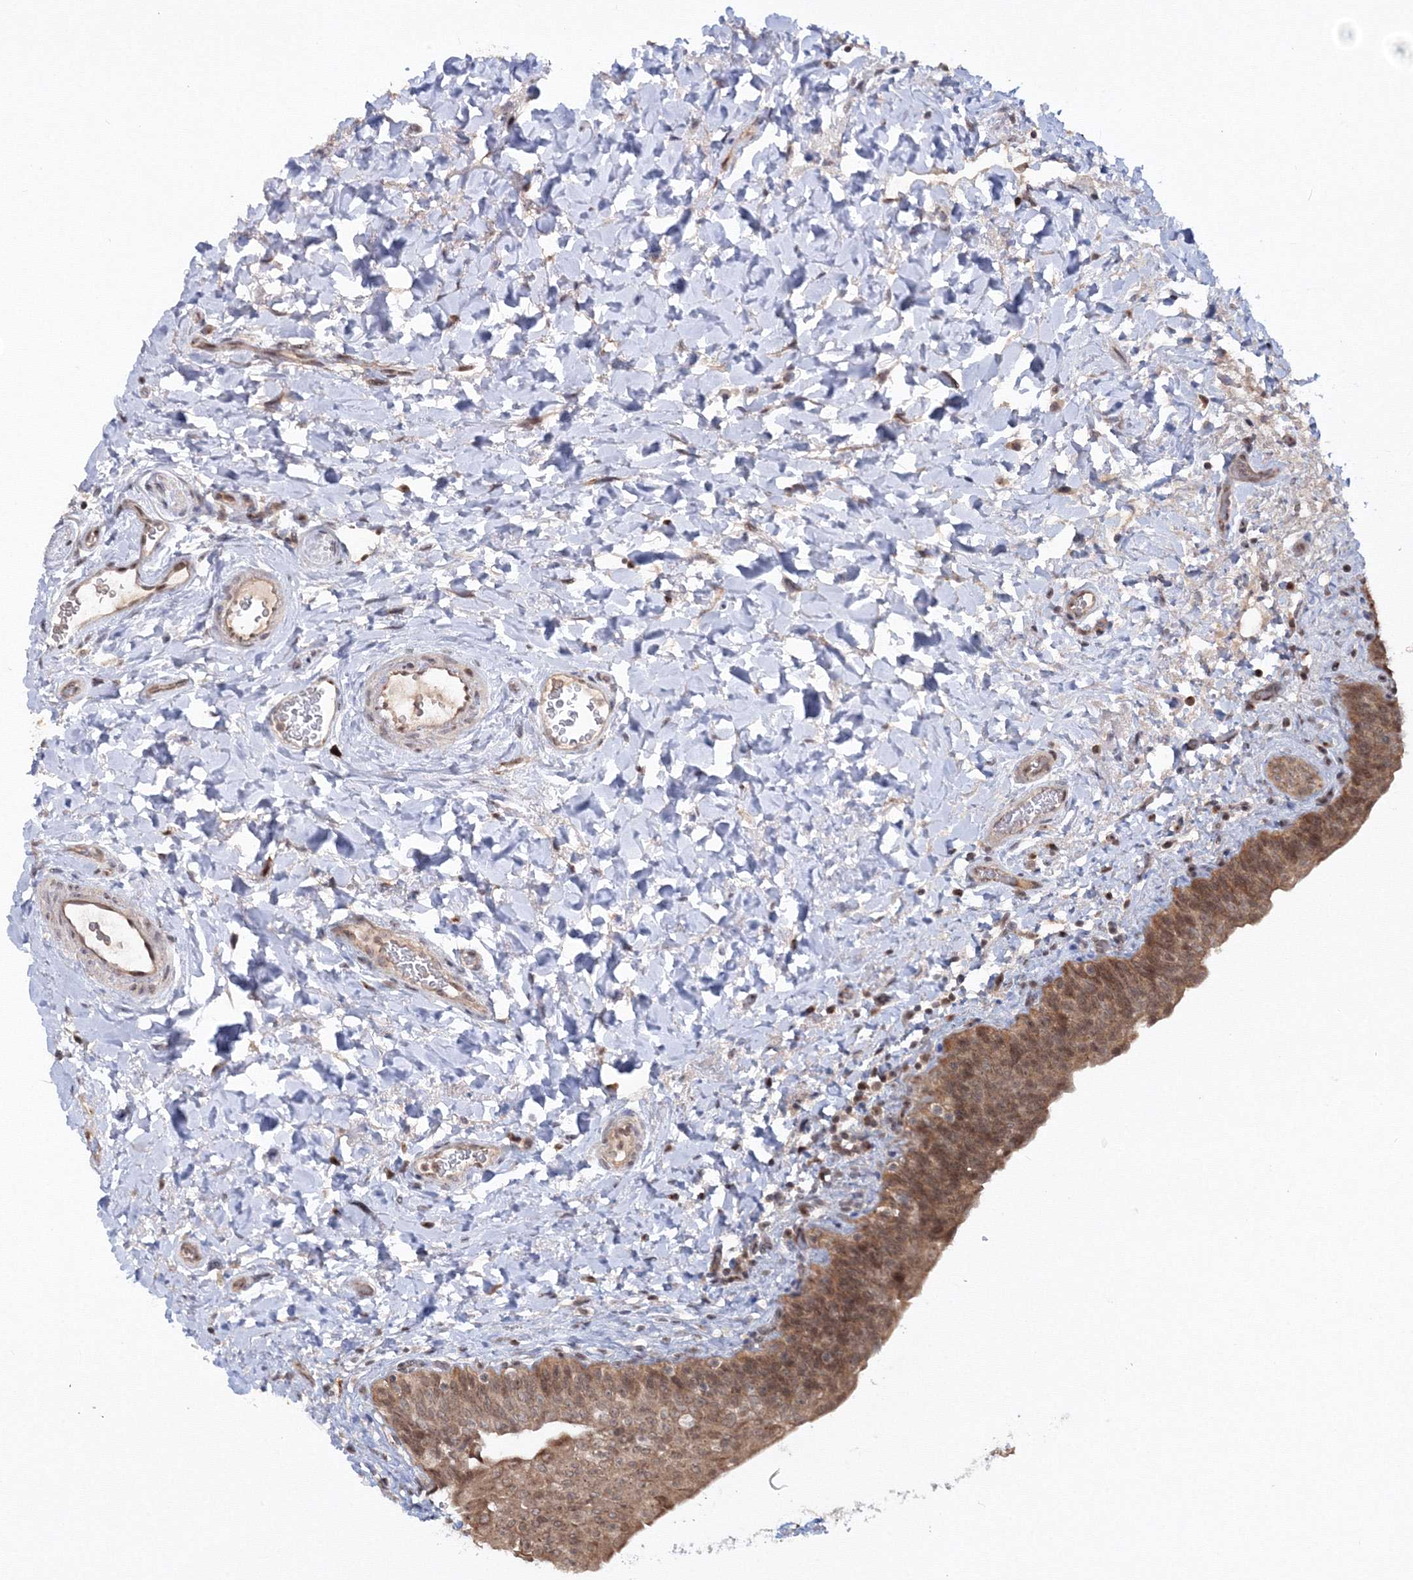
{"staining": {"intensity": "moderate", "quantity": ">75%", "location": "cytoplasmic/membranous,nuclear"}, "tissue": "urinary bladder", "cell_type": "Urothelial cells", "image_type": "normal", "snomed": [{"axis": "morphology", "description": "Normal tissue, NOS"}, {"axis": "topography", "description": "Urinary bladder"}], "caption": "Human urinary bladder stained for a protein (brown) displays moderate cytoplasmic/membranous,nuclear positive staining in approximately >75% of urothelial cells.", "gene": "ZFAND6", "patient": {"sex": "male", "age": 83}}